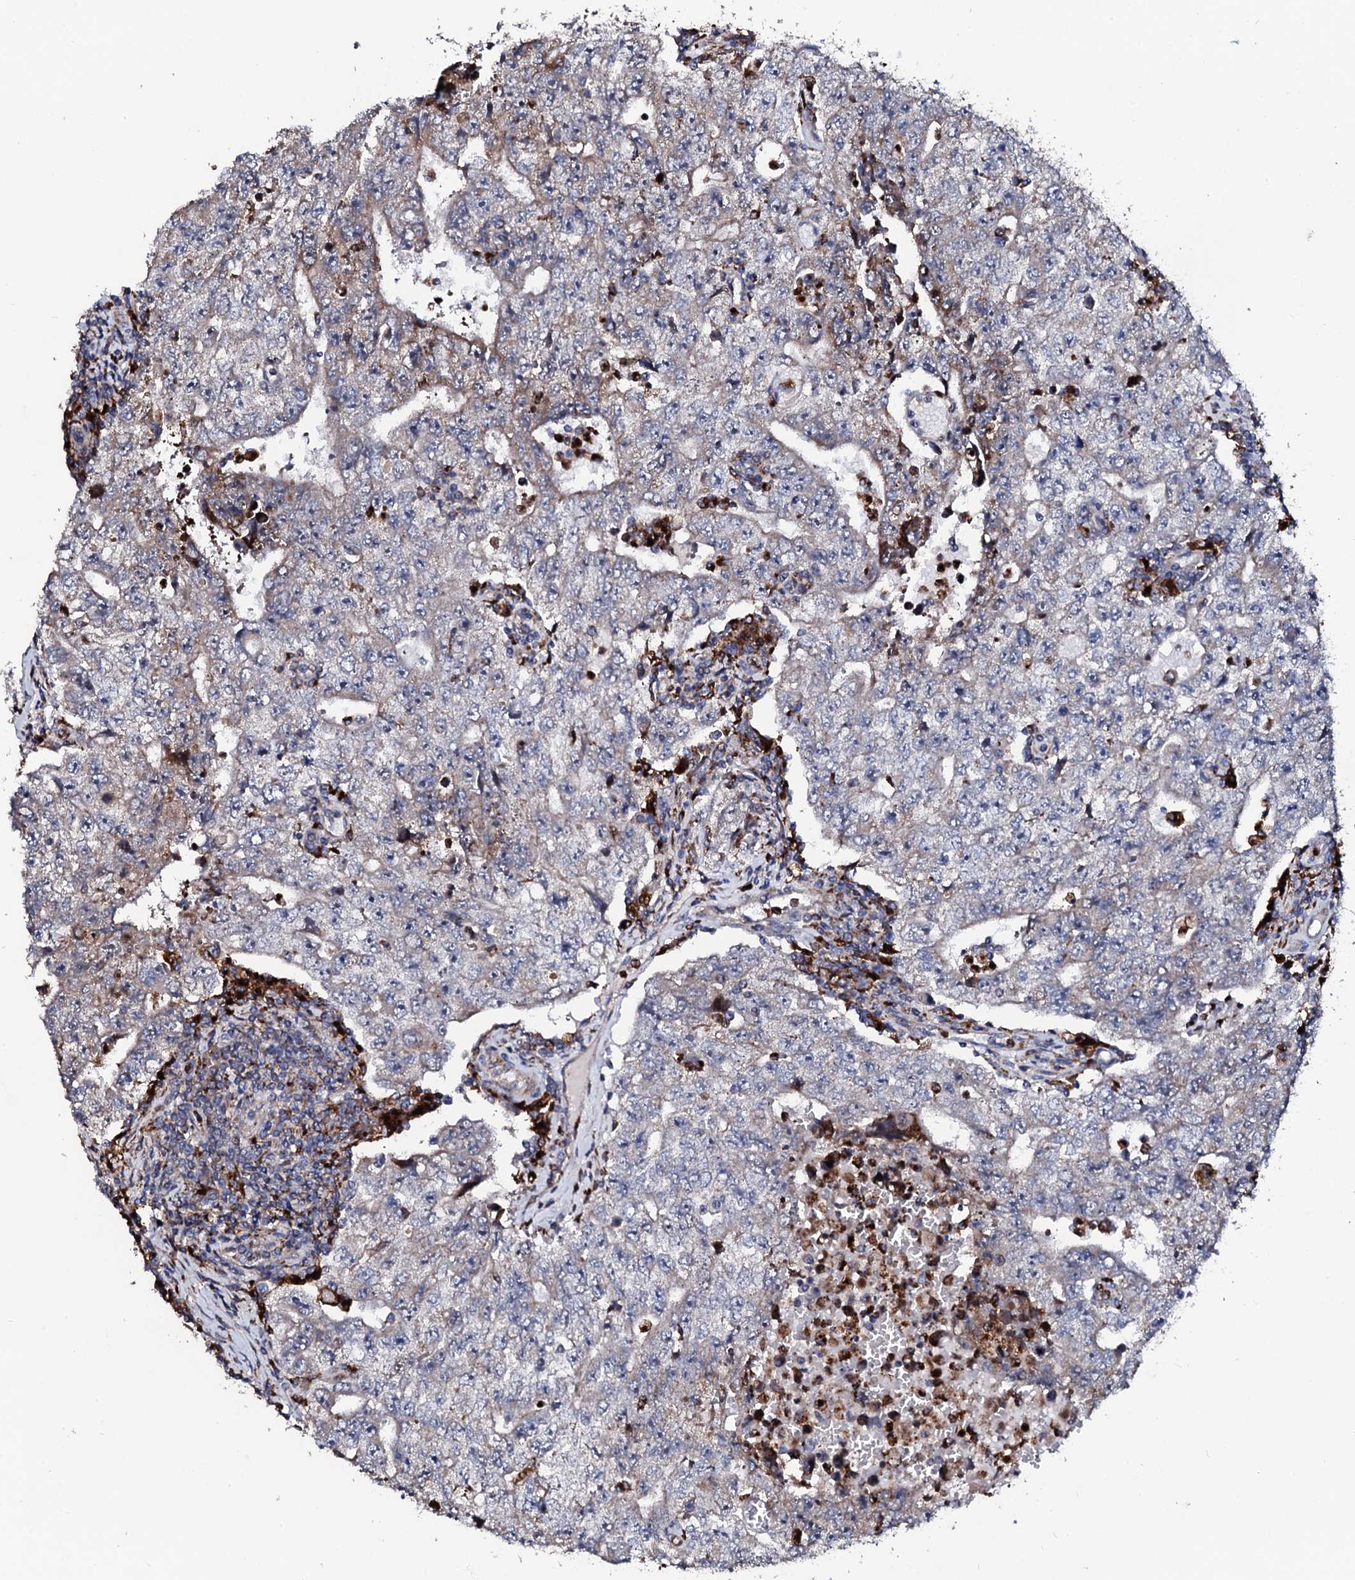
{"staining": {"intensity": "weak", "quantity": "<25%", "location": "cytoplasmic/membranous"}, "tissue": "testis cancer", "cell_type": "Tumor cells", "image_type": "cancer", "snomed": [{"axis": "morphology", "description": "Carcinoma, Embryonal, NOS"}, {"axis": "topography", "description": "Testis"}], "caption": "Immunohistochemical staining of human embryonal carcinoma (testis) displays no significant positivity in tumor cells.", "gene": "TCIRG1", "patient": {"sex": "male", "age": 17}}